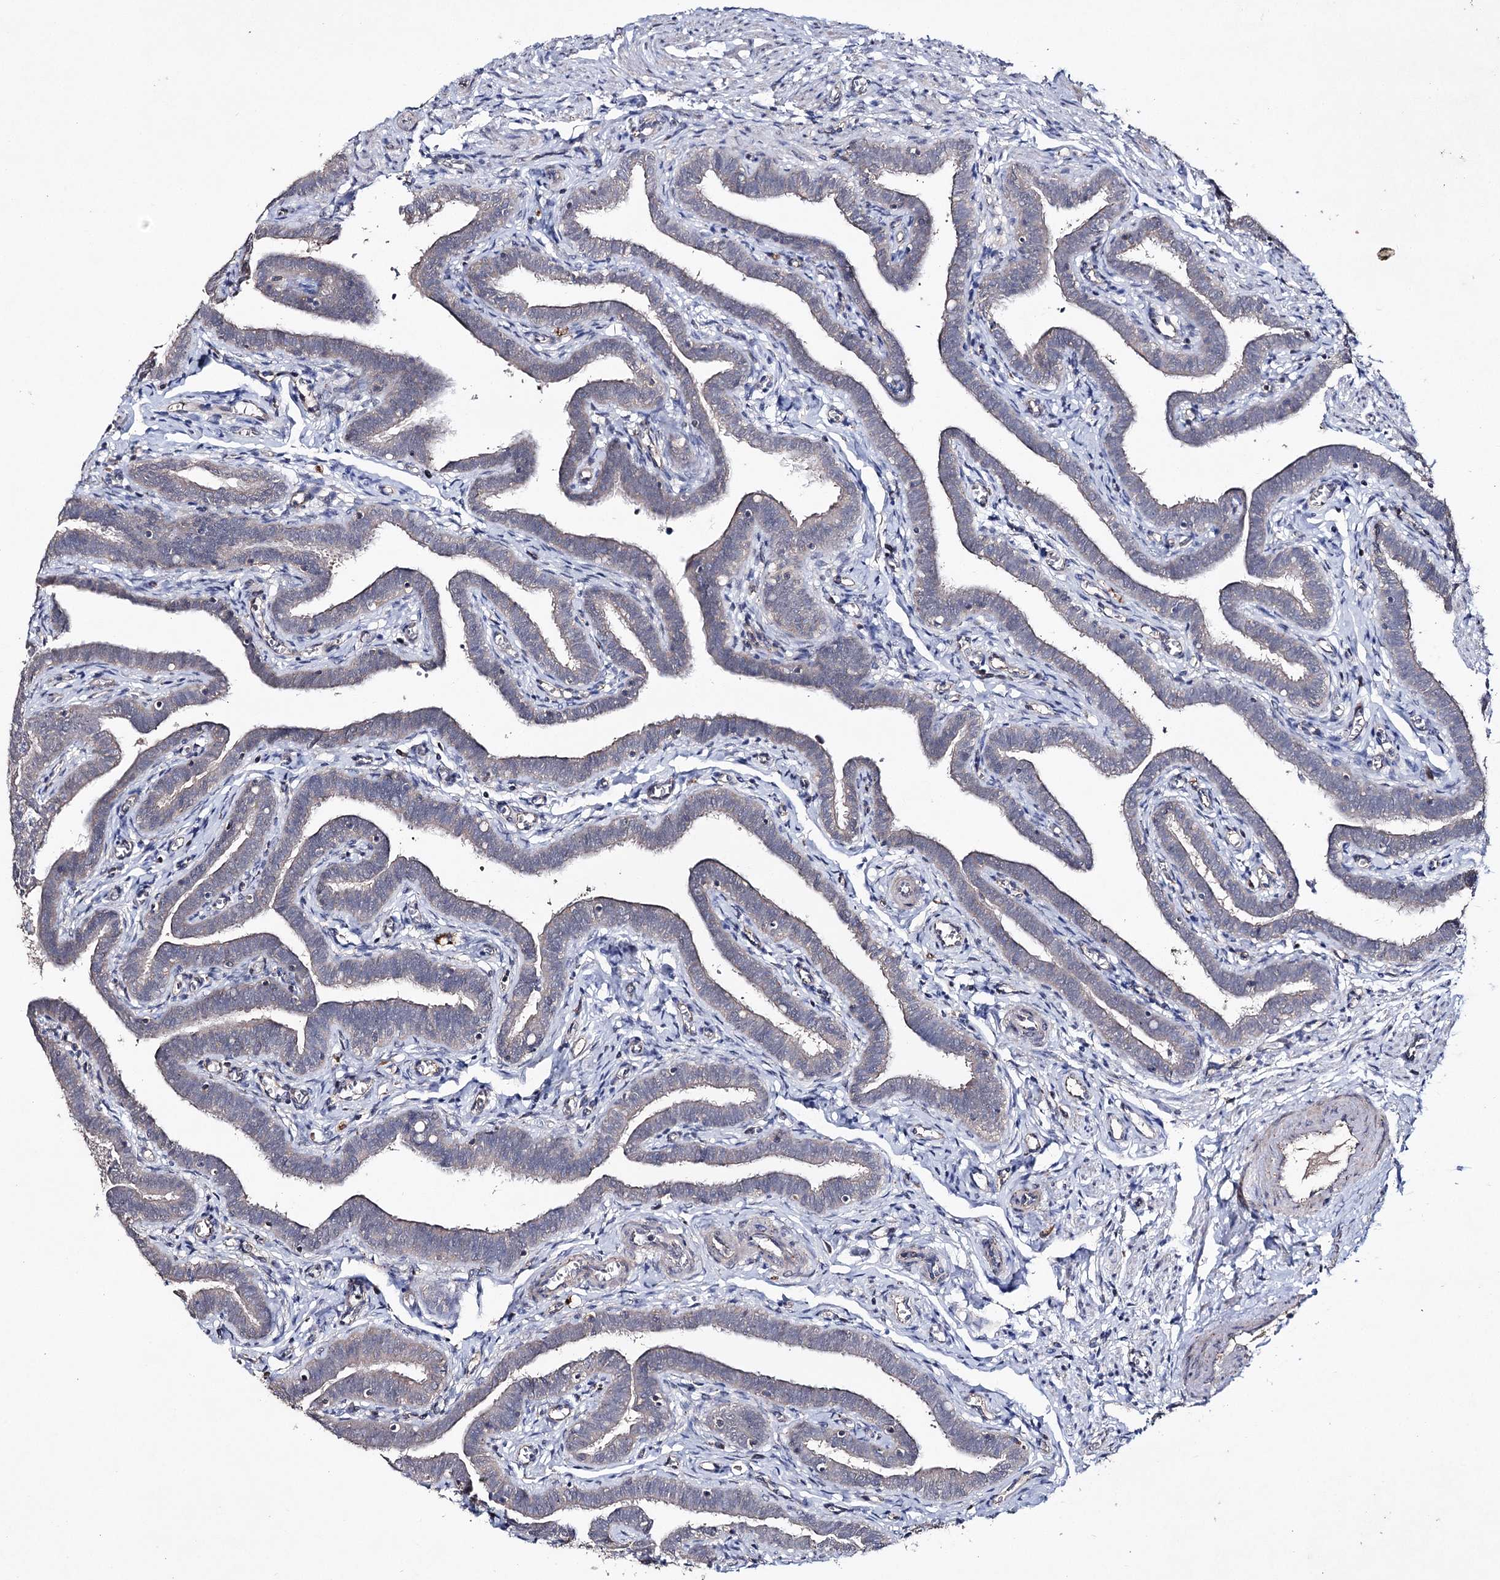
{"staining": {"intensity": "weak", "quantity": "<25%", "location": "cytoplasmic/membranous"}, "tissue": "fallopian tube", "cell_type": "Glandular cells", "image_type": "normal", "snomed": [{"axis": "morphology", "description": "Normal tissue, NOS"}, {"axis": "topography", "description": "Fallopian tube"}], "caption": "Immunohistochemistry (IHC) photomicrograph of benign fallopian tube stained for a protein (brown), which reveals no staining in glandular cells.", "gene": "SEMA4G", "patient": {"sex": "female", "age": 36}}